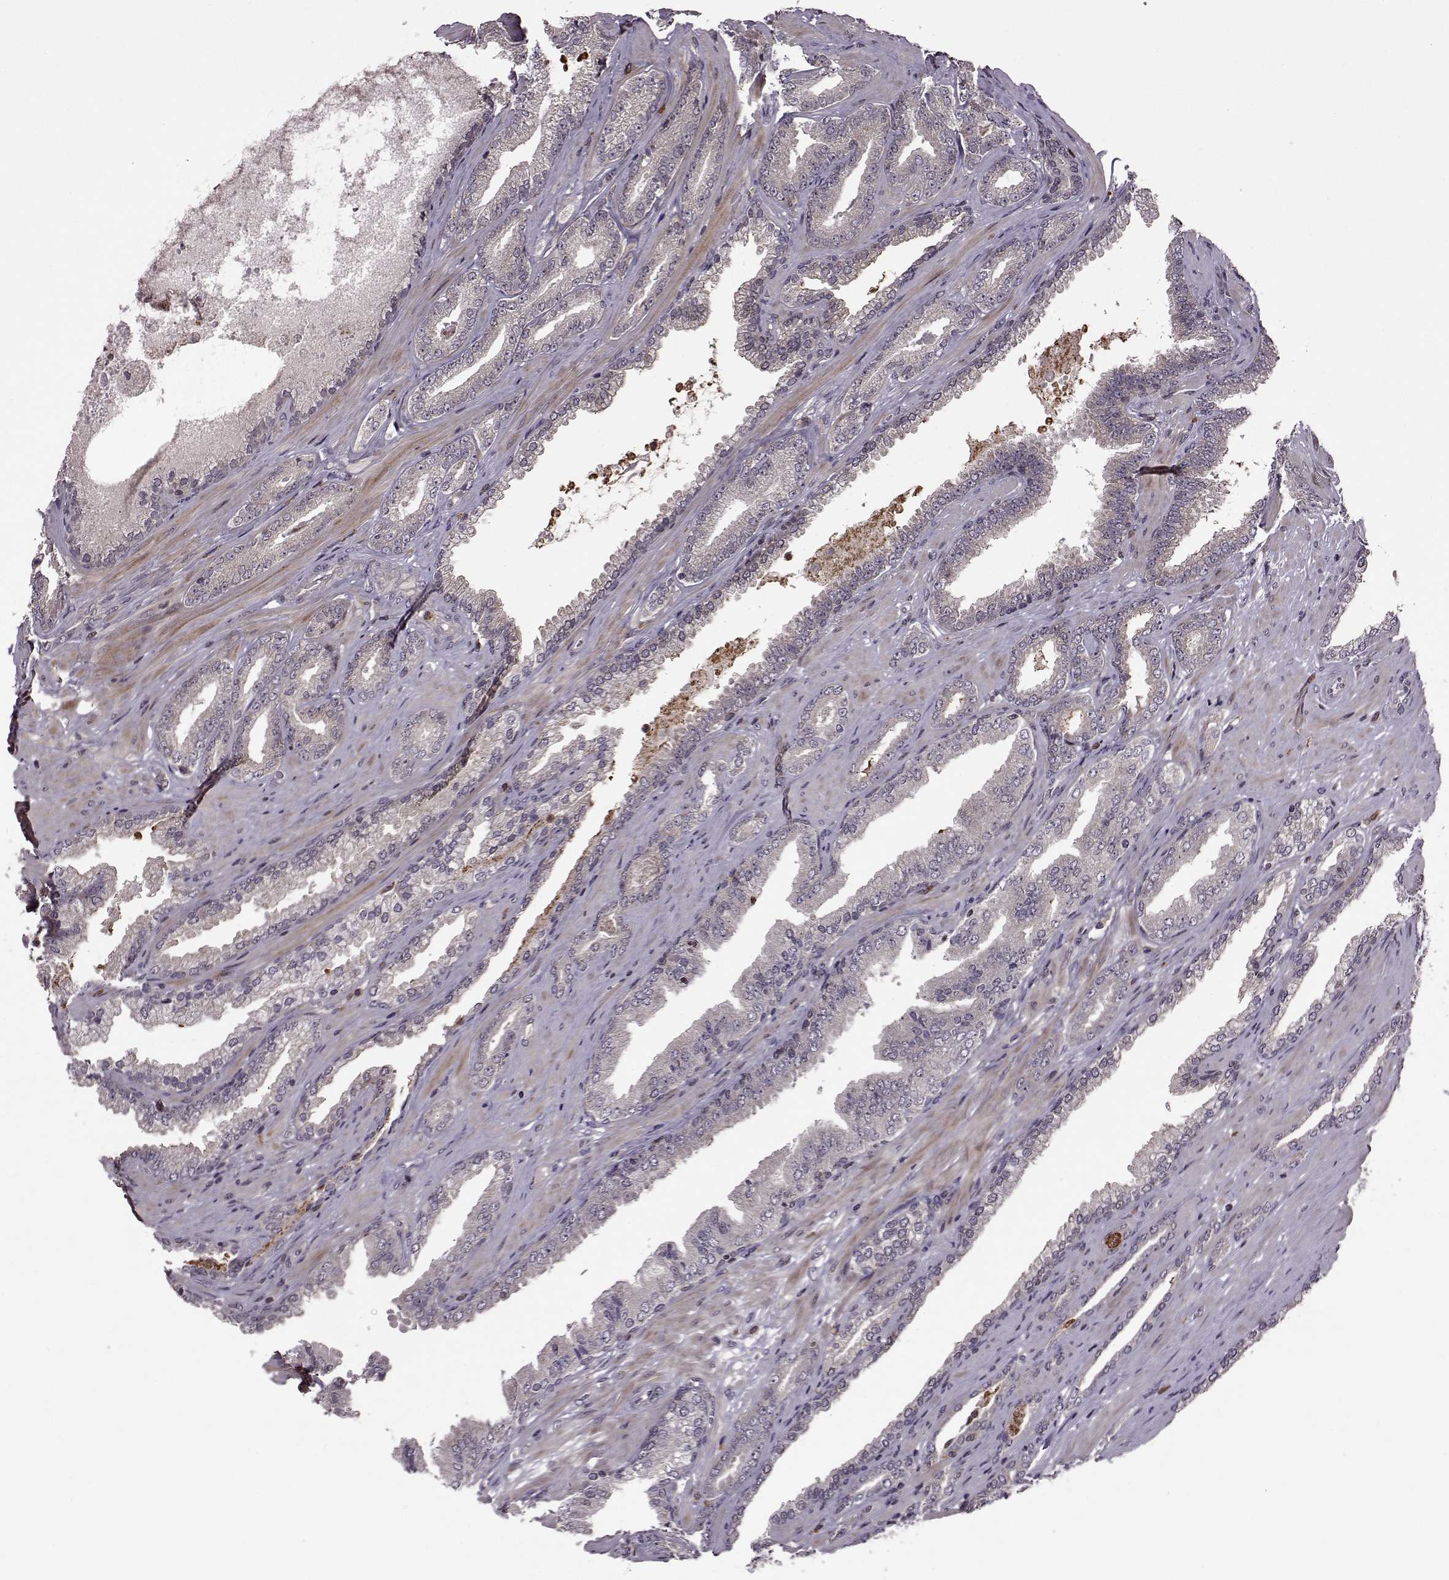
{"staining": {"intensity": "weak", "quantity": "<25%", "location": "cytoplasmic/membranous"}, "tissue": "prostate cancer", "cell_type": "Tumor cells", "image_type": "cancer", "snomed": [{"axis": "morphology", "description": "Adenocarcinoma, Low grade"}, {"axis": "topography", "description": "Prostate"}], "caption": "Immunohistochemical staining of prostate cancer (low-grade adenocarcinoma) demonstrates no significant expression in tumor cells. Nuclei are stained in blue.", "gene": "TRMU", "patient": {"sex": "male", "age": 61}}